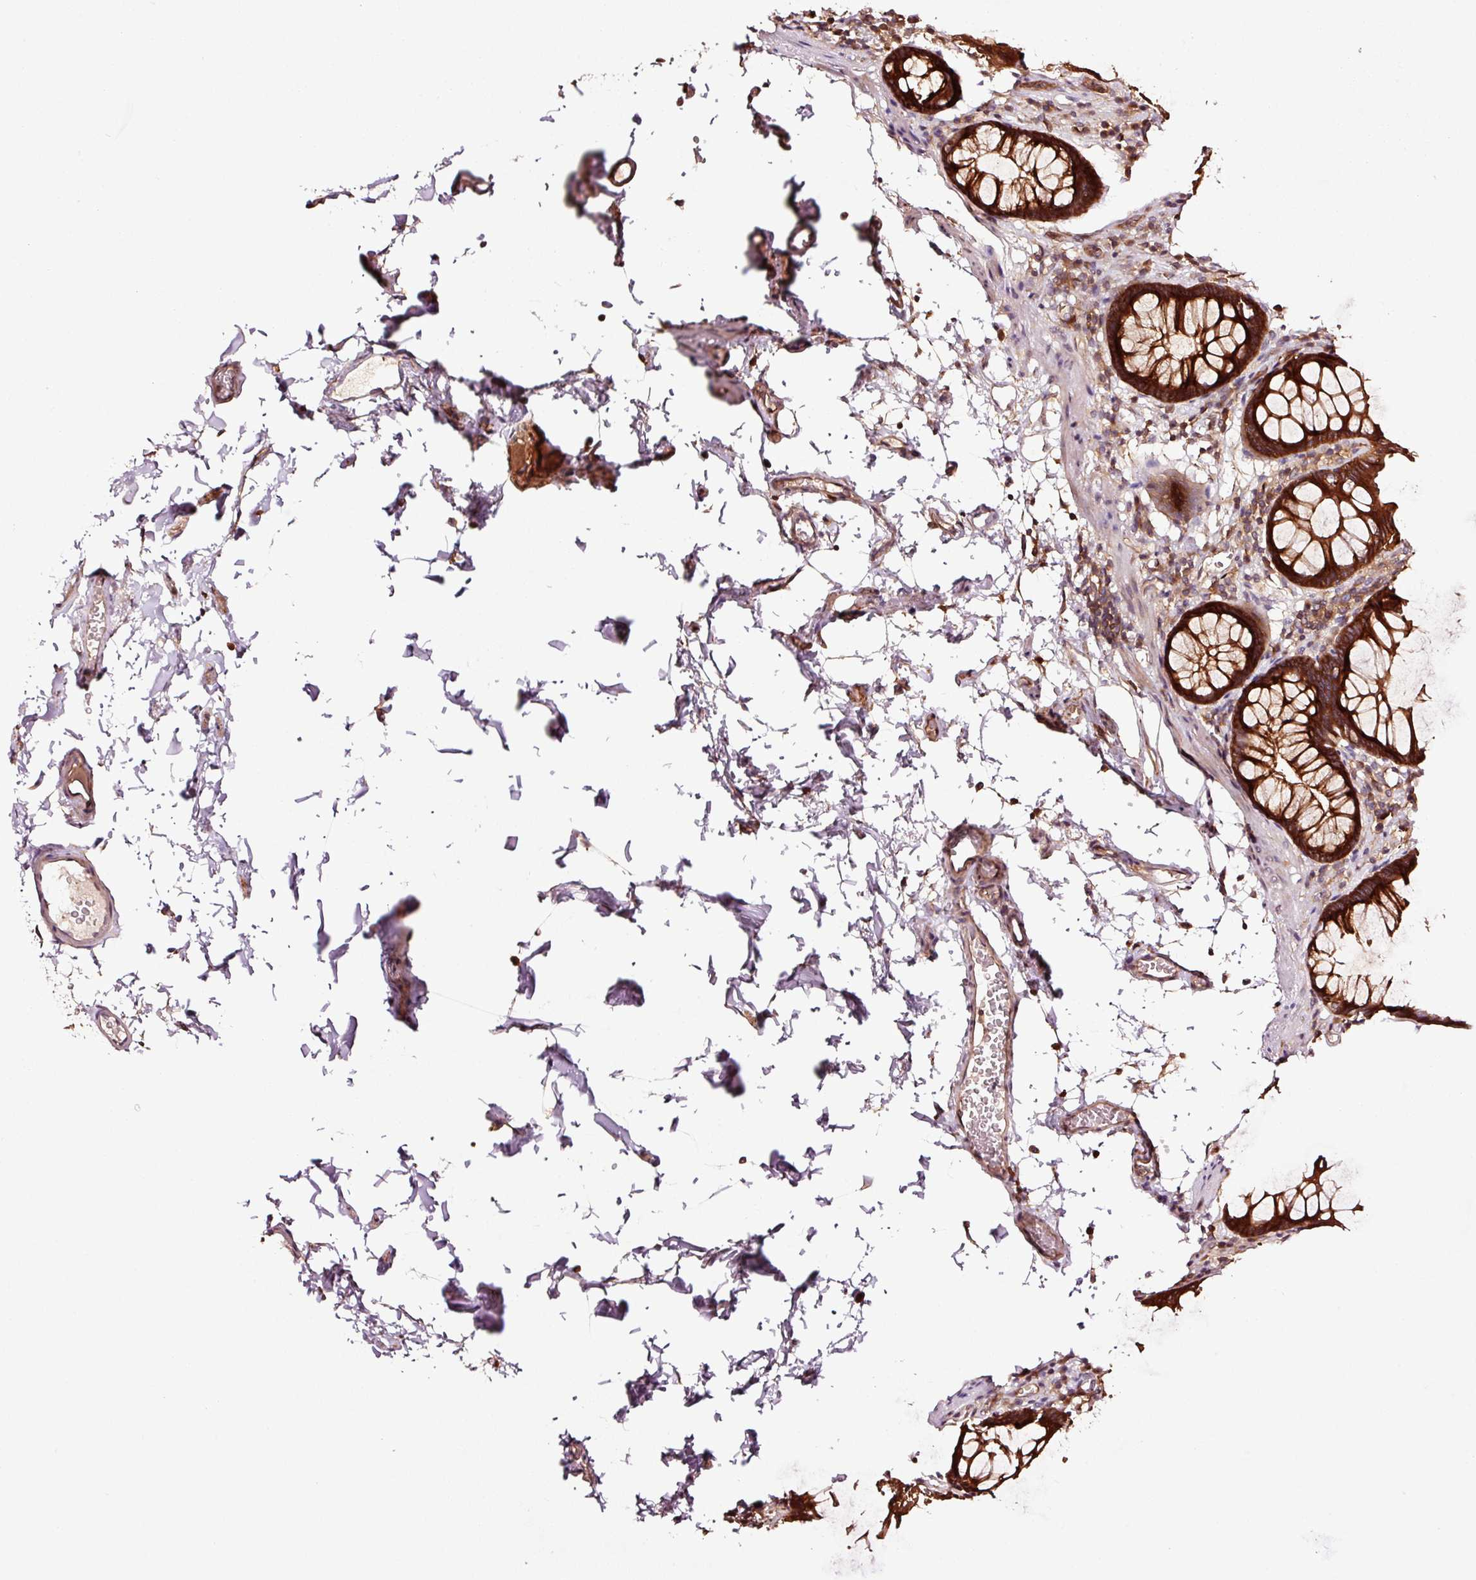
{"staining": {"intensity": "moderate", "quantity": "25%-75%", "location": "cytoplasmic/membranous"}, "tissue": "colon", "cell_type": "Endothelial cells", "image_type": "normal", "snomed": [{"axis": "morphology", "description": "Normal tissue, NOS"}, {"axis": "topography", "description": "Colon"}, {"axis": "topography", "description": "Peripheral nerve tissue"}], "caption": "Immunohistochemistry micrograph of normal human colon stained for a protein (brown), which shows medium levels of moderate cytoplasmic/membranous staining in approximately 25%-75% of endothelial cells.", "gene": "METAP1", "patient": {"sex": "male", "age": 84}}